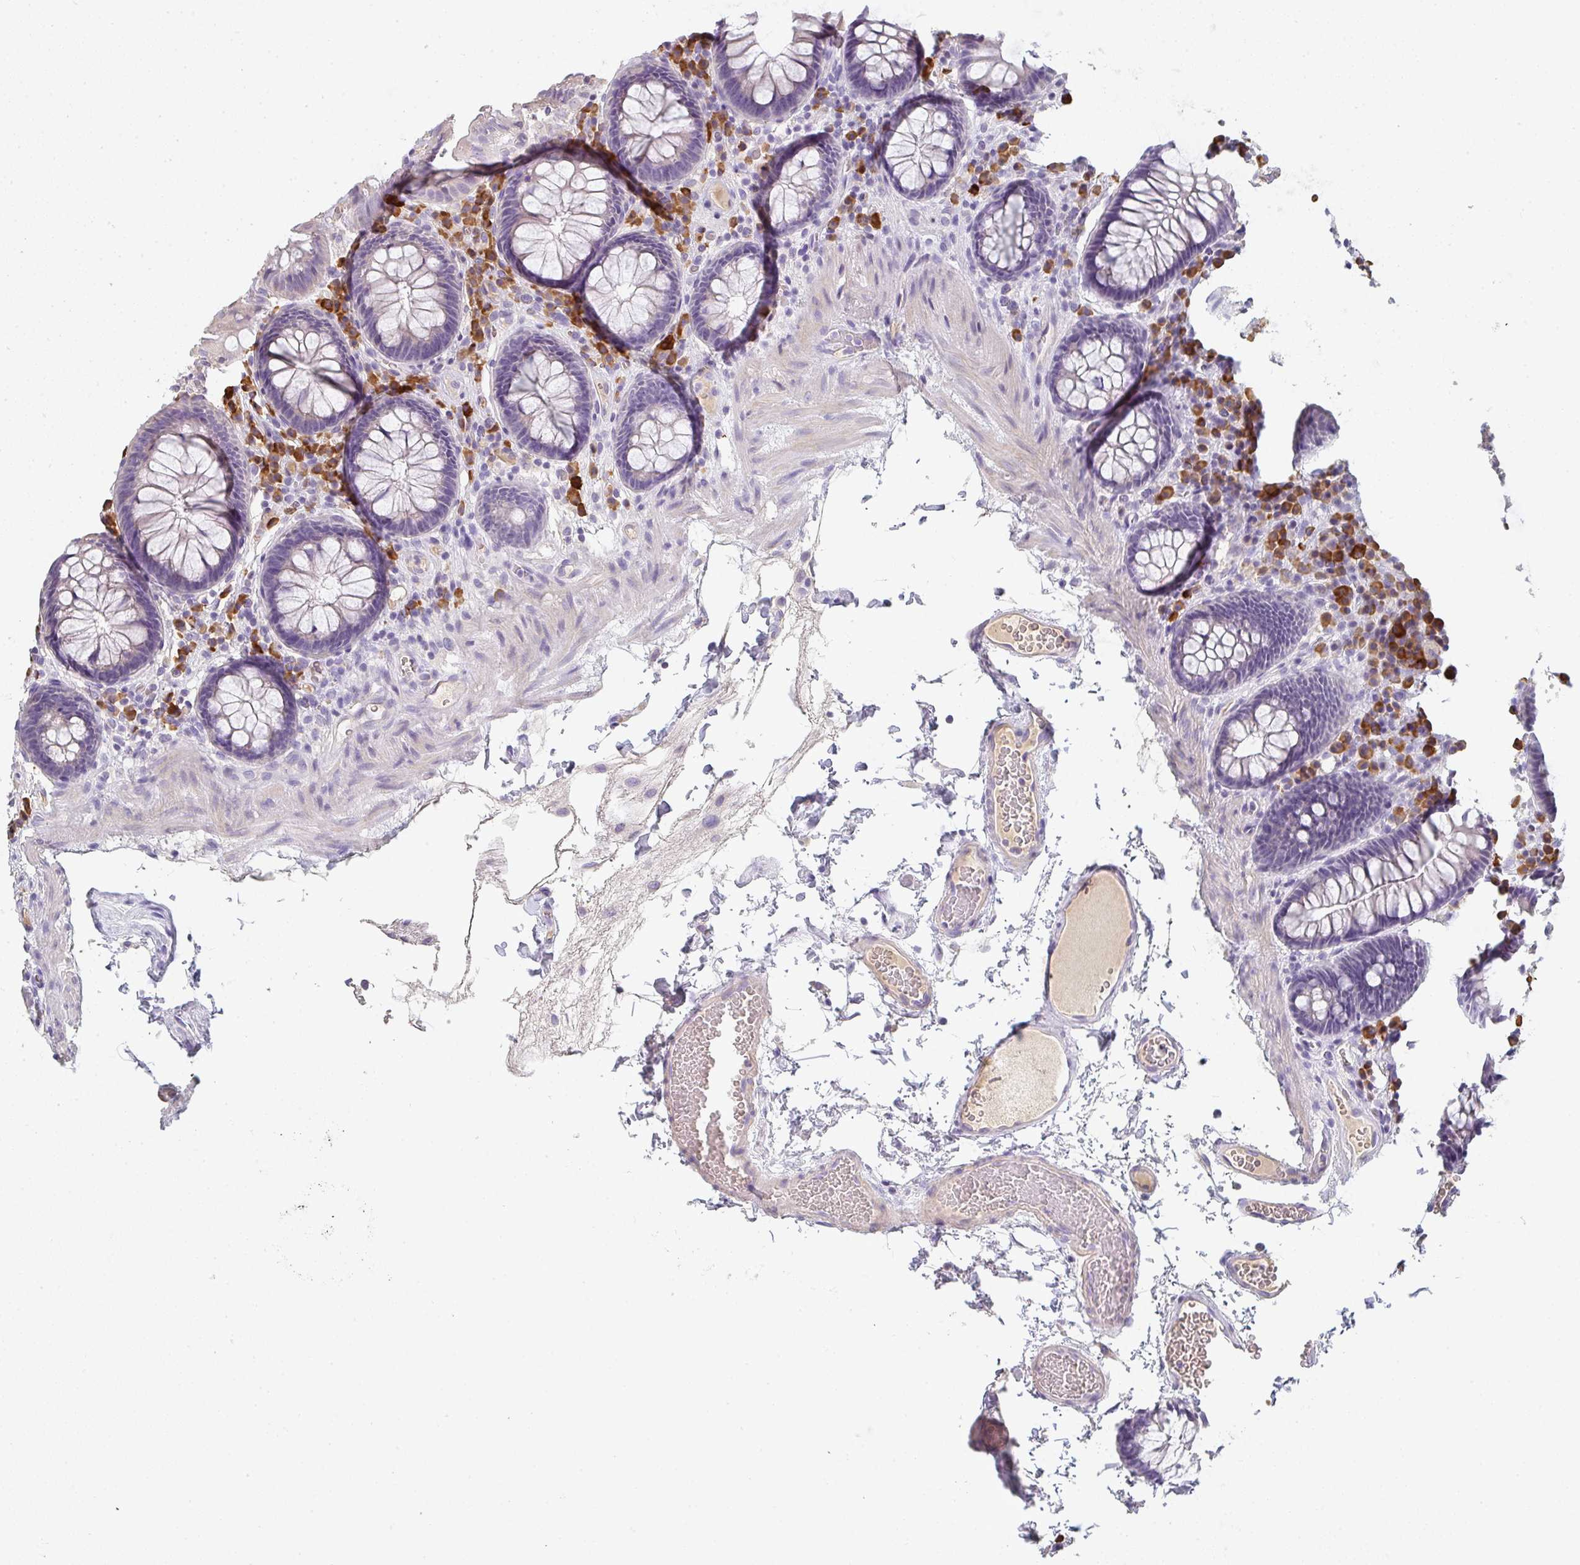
{"staining": {"intensity": "negative", "quantity": "none", "location": "none"}, "tissue": "colon", "cell_type": "Endothelial cells", "image_type": "normal", "snomed": [{"axis": "morphology", "description": "Normal tissue, NOS"}, {"axis": "topography", "description": "Colon"}, {"axis": "topography", "description": "Peripheral nerve tissue"}], "caption": "The immunohistochemistry histopathology image has no significant staining in endothelial cells of colon. (Immunohistochemistry (ihc), brightfield microscopy, high magnification).", "gene": "ZNF215", "patient": {"sex": "male", "age": 84}}